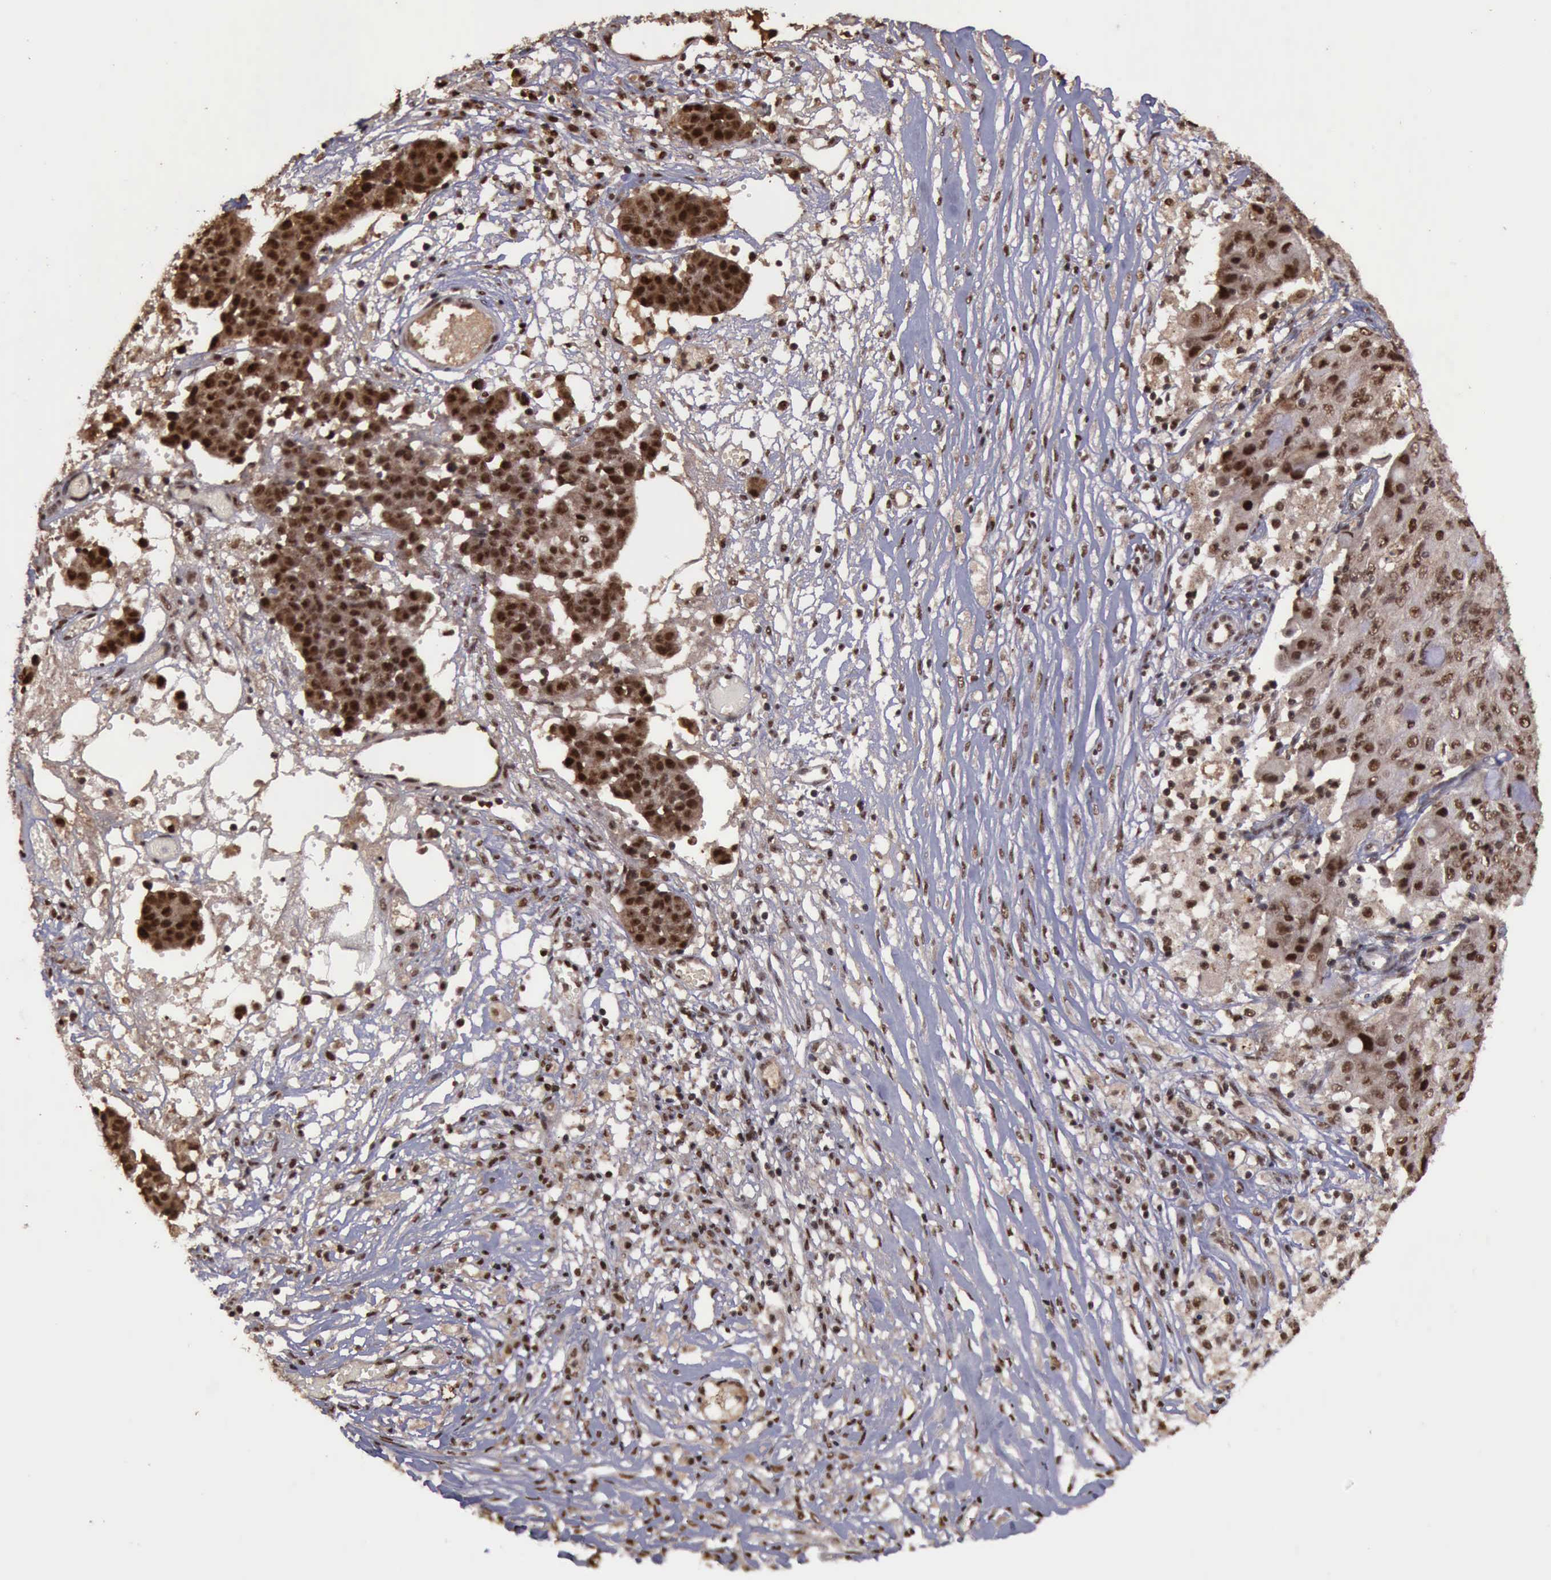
{"staining": {"intensity": "moderate", "quantity": ">75%", "location": "cytoplasmic/membranous,nuclear"}, "tissue": "ovarian cancer", "cell_type": "Tumor cells", "image_type": "cancer", "snomed": [{"axis": "morphology", "description": "Carcinoma, endometroid"}, {"axis": "topography", "description": "Ovary"}], "caption": "Ovarian endometroid carcinoma tissue exhibits moderate cytoplasmic/membranous and nuclear staining in approximately >75% of tumor cells Ihc stains the protein of interest in brown and the nuclei are stained blue.", "gene": "TRMT2A", "patient": {"sex": "female", "age": 42}}